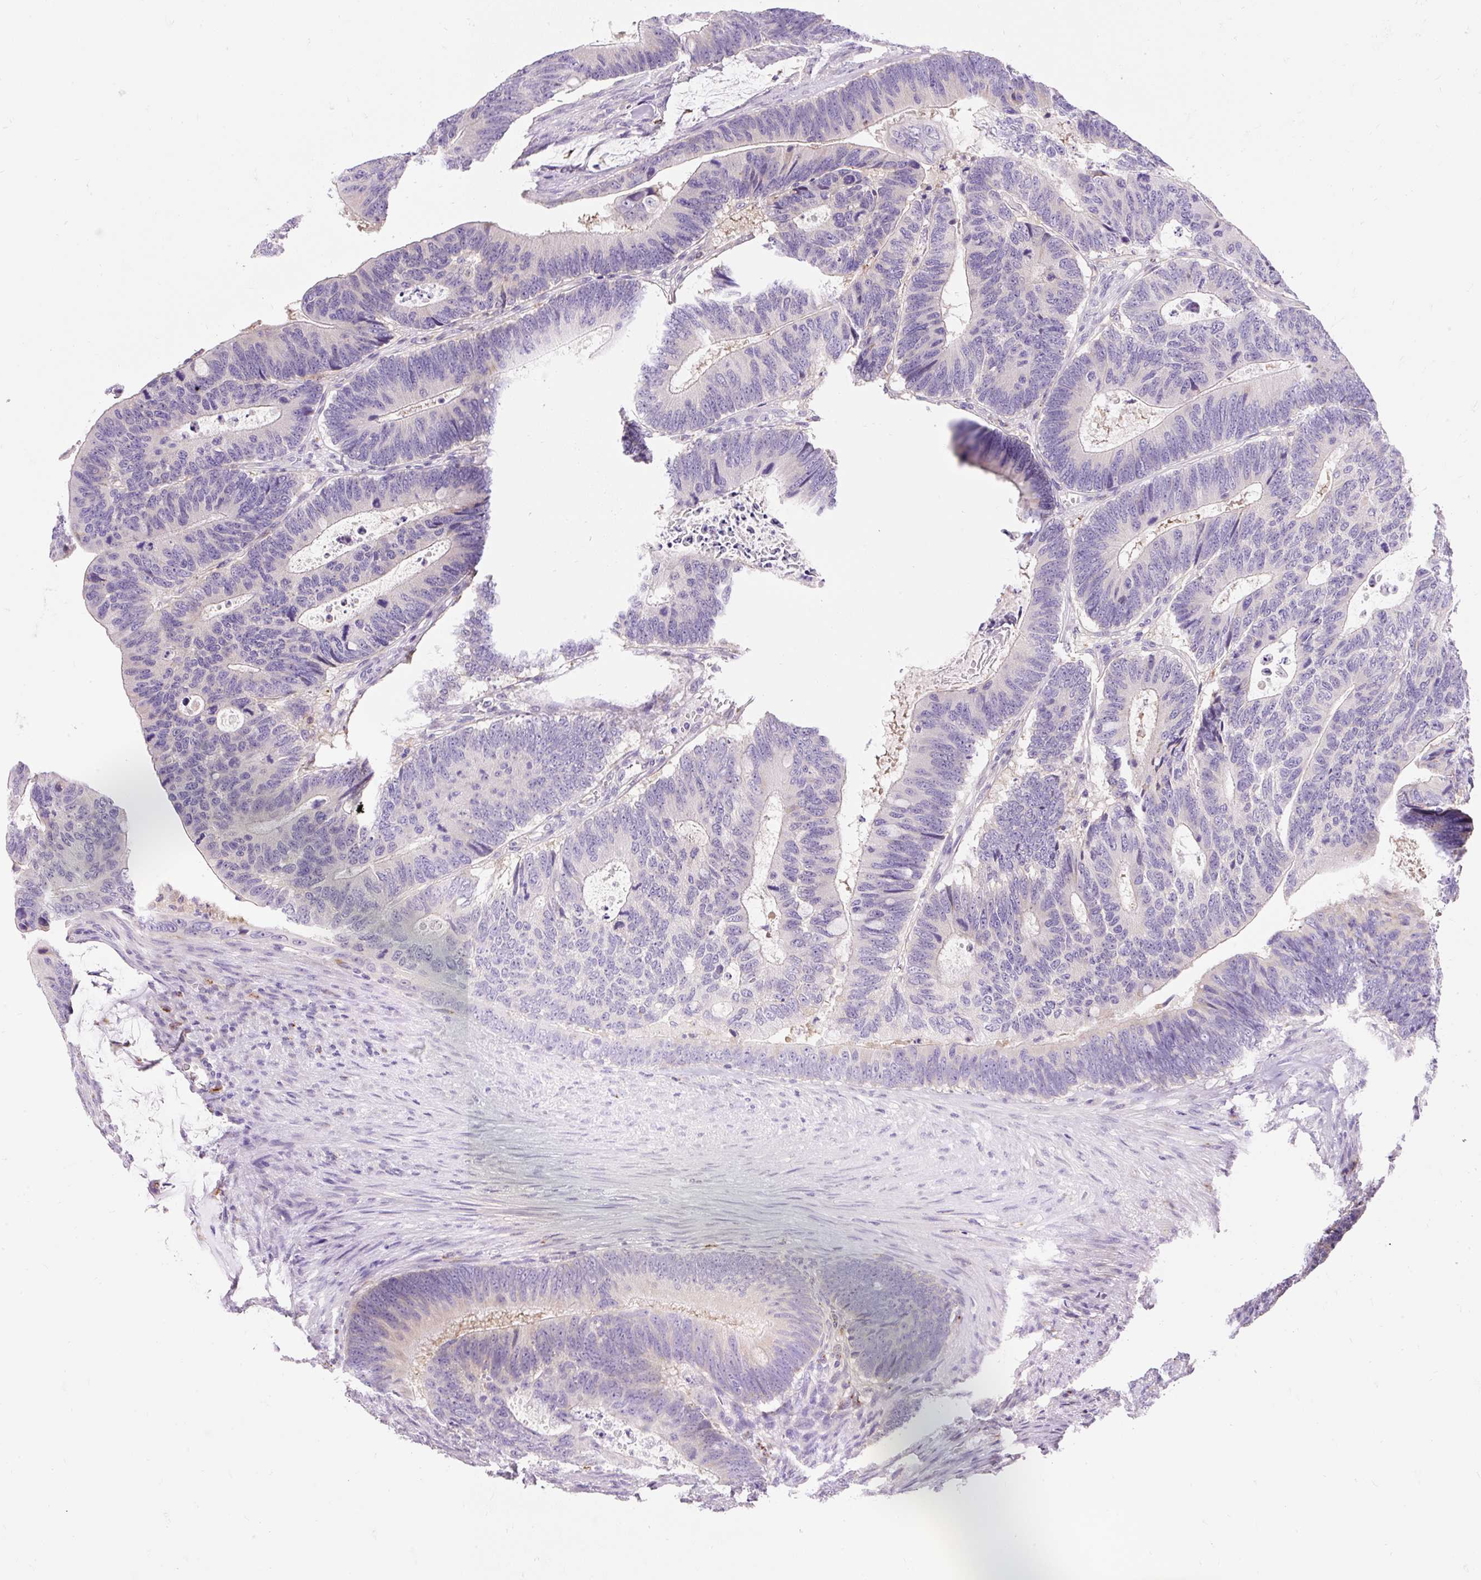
{"staining": {"intensity": "negative", "quantity": "none", "location": "none"}, "tissue": "colorectal cancer", "cell_type": "Tumor cells", "image_type": "cancer", "snomed": [{"axis": "morphology", "description": "Adenocarcinoma, NOS"}, {"axis": "topography", "description": "Colon"}], "caption": "Immunohistochemistry micrograph of colorectal cancer (adenocarcinoma) stained for a protein (brown), which reveals no staining in tumor cells.", "gene": "TMEM150C", "patient": {"sex": "male", "age": 62}}